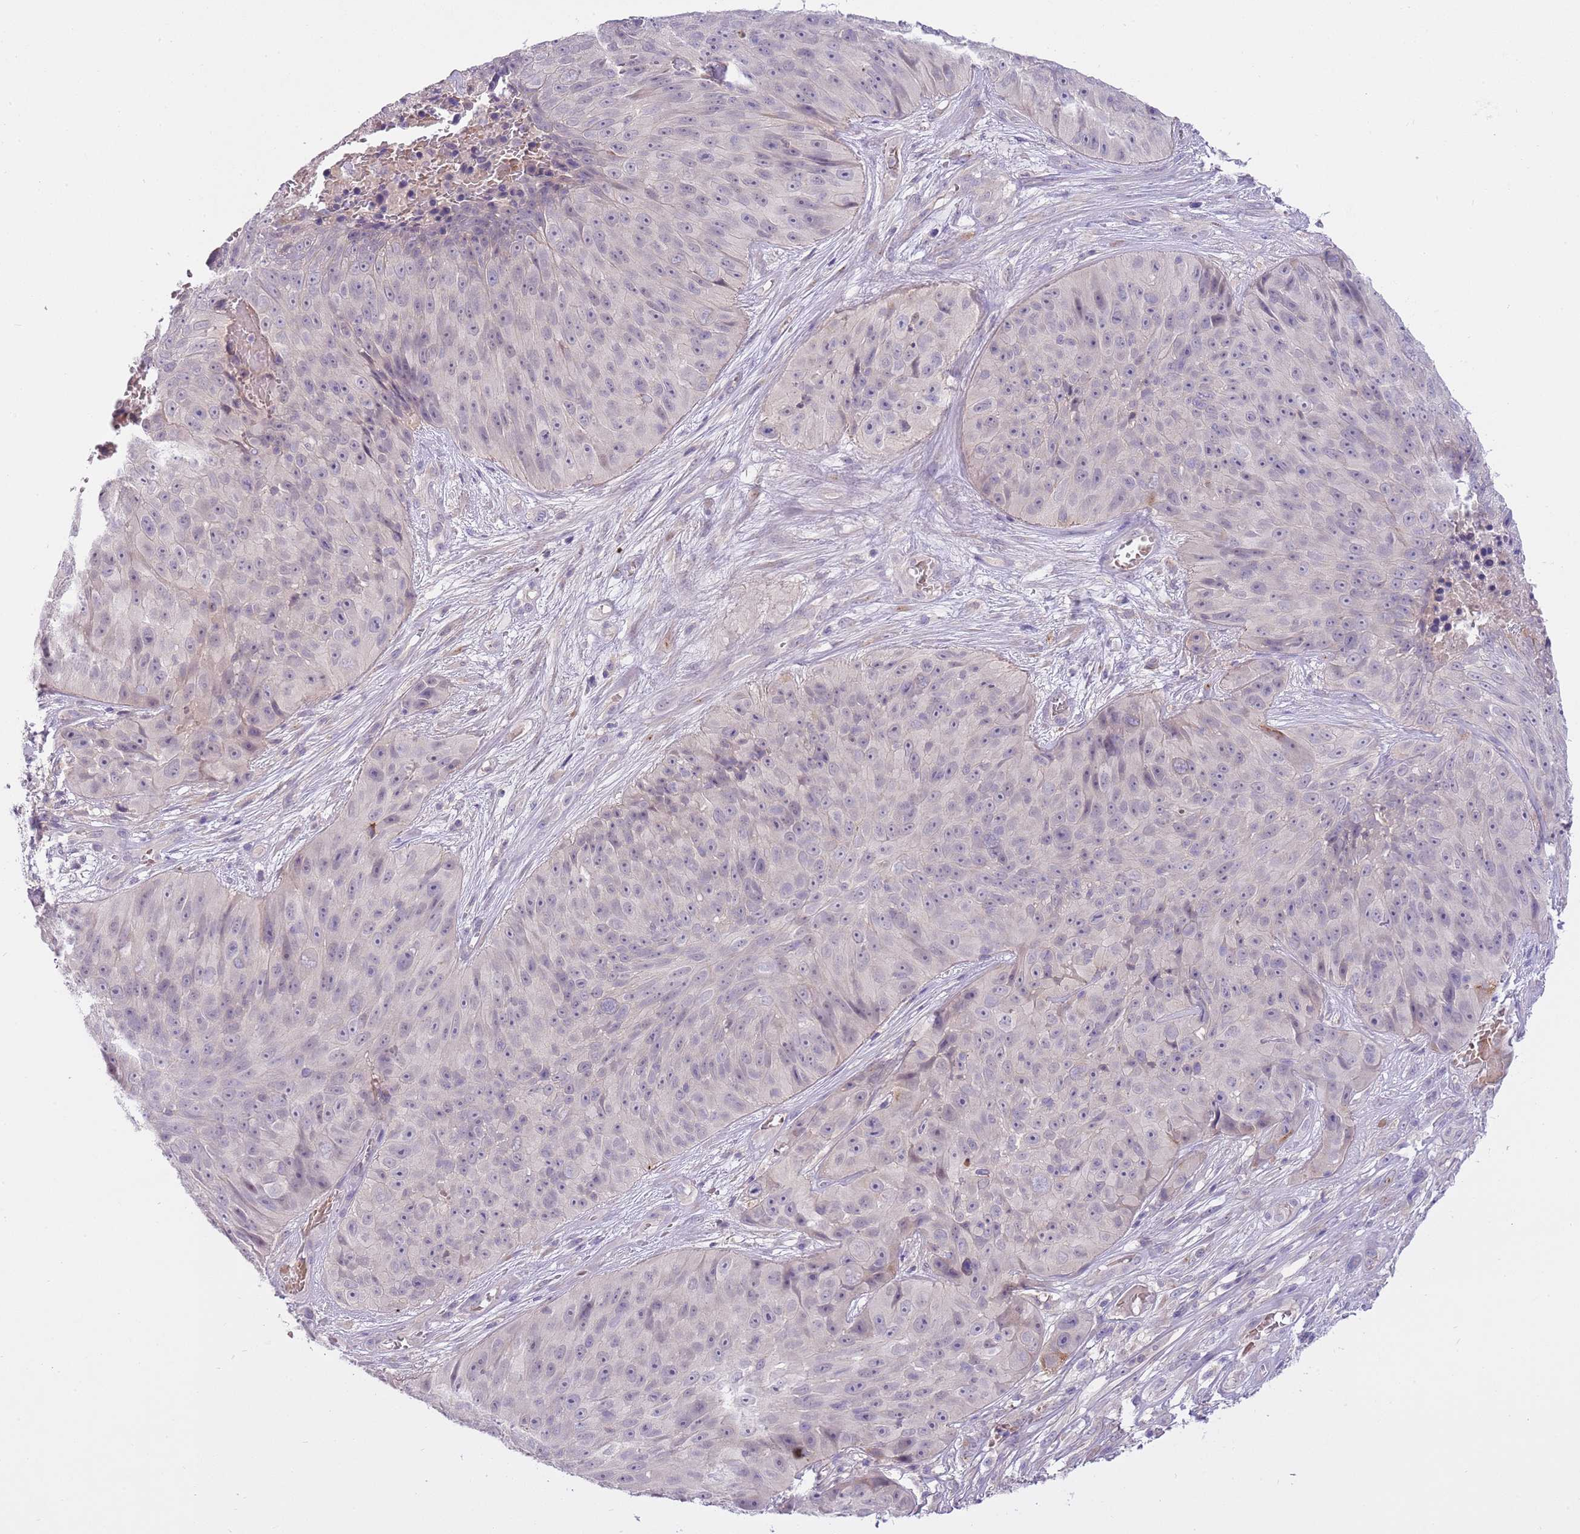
{"staining": {"intensity": "negative", "quantity": "none", "location": "none"}, "tissue": "skin cancer", "cell_type": "Tumor cells", "image_type": "cancer", "snomed": [{"axis": "morphology", "description": "Squamous cell carcinoma, NOS"}, {"axis": "topography", "description": "Skin"}], "caption": "An image of human skin squamous cell carcinoma is negative for staining in tumor cells.", "gene": "CFAP73", "patient": {"sex": "female", "age": 87}}